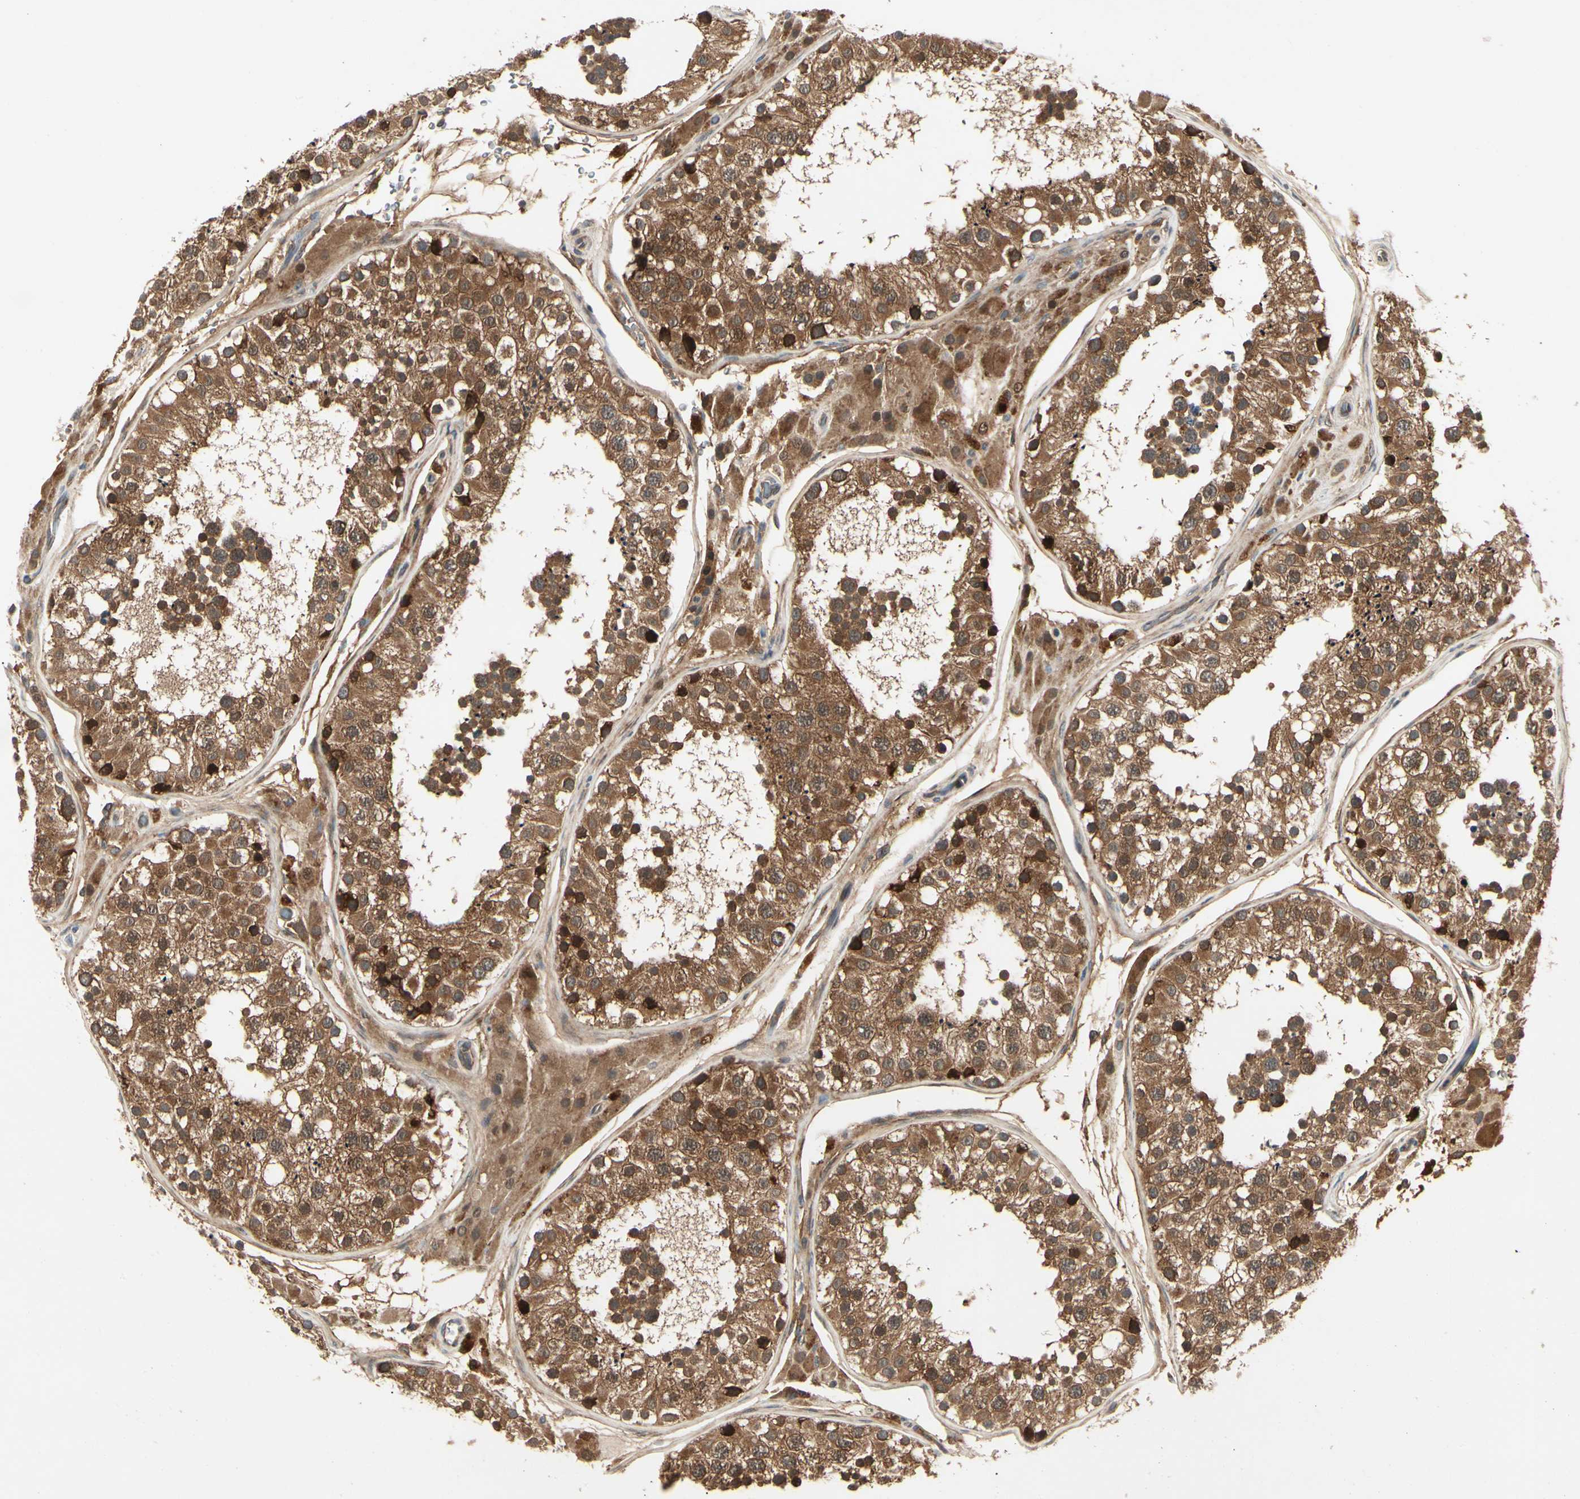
{"staining": {"intensity": "strong", "quantity": ">75%", "location": "cytoplasmic/membranous"}, "tissue": "testis", "cell_type": "Cells in seminiferous ducts", "image_type": "normal", "snomed": [{"axis": "morphology", "description": "Normal tissue, NOS"}, {"axis": "topography", "description": "Testis"}, {"axis": "topography", "description": "Epididymis"}], "caption": "Cells in seminiferous ducts show strong cytoplasmic/membranous expression in about >75% of cells in unremarkable testis.", "gene": "RNF14", "patient": {"sex": "male", "age": 26}}